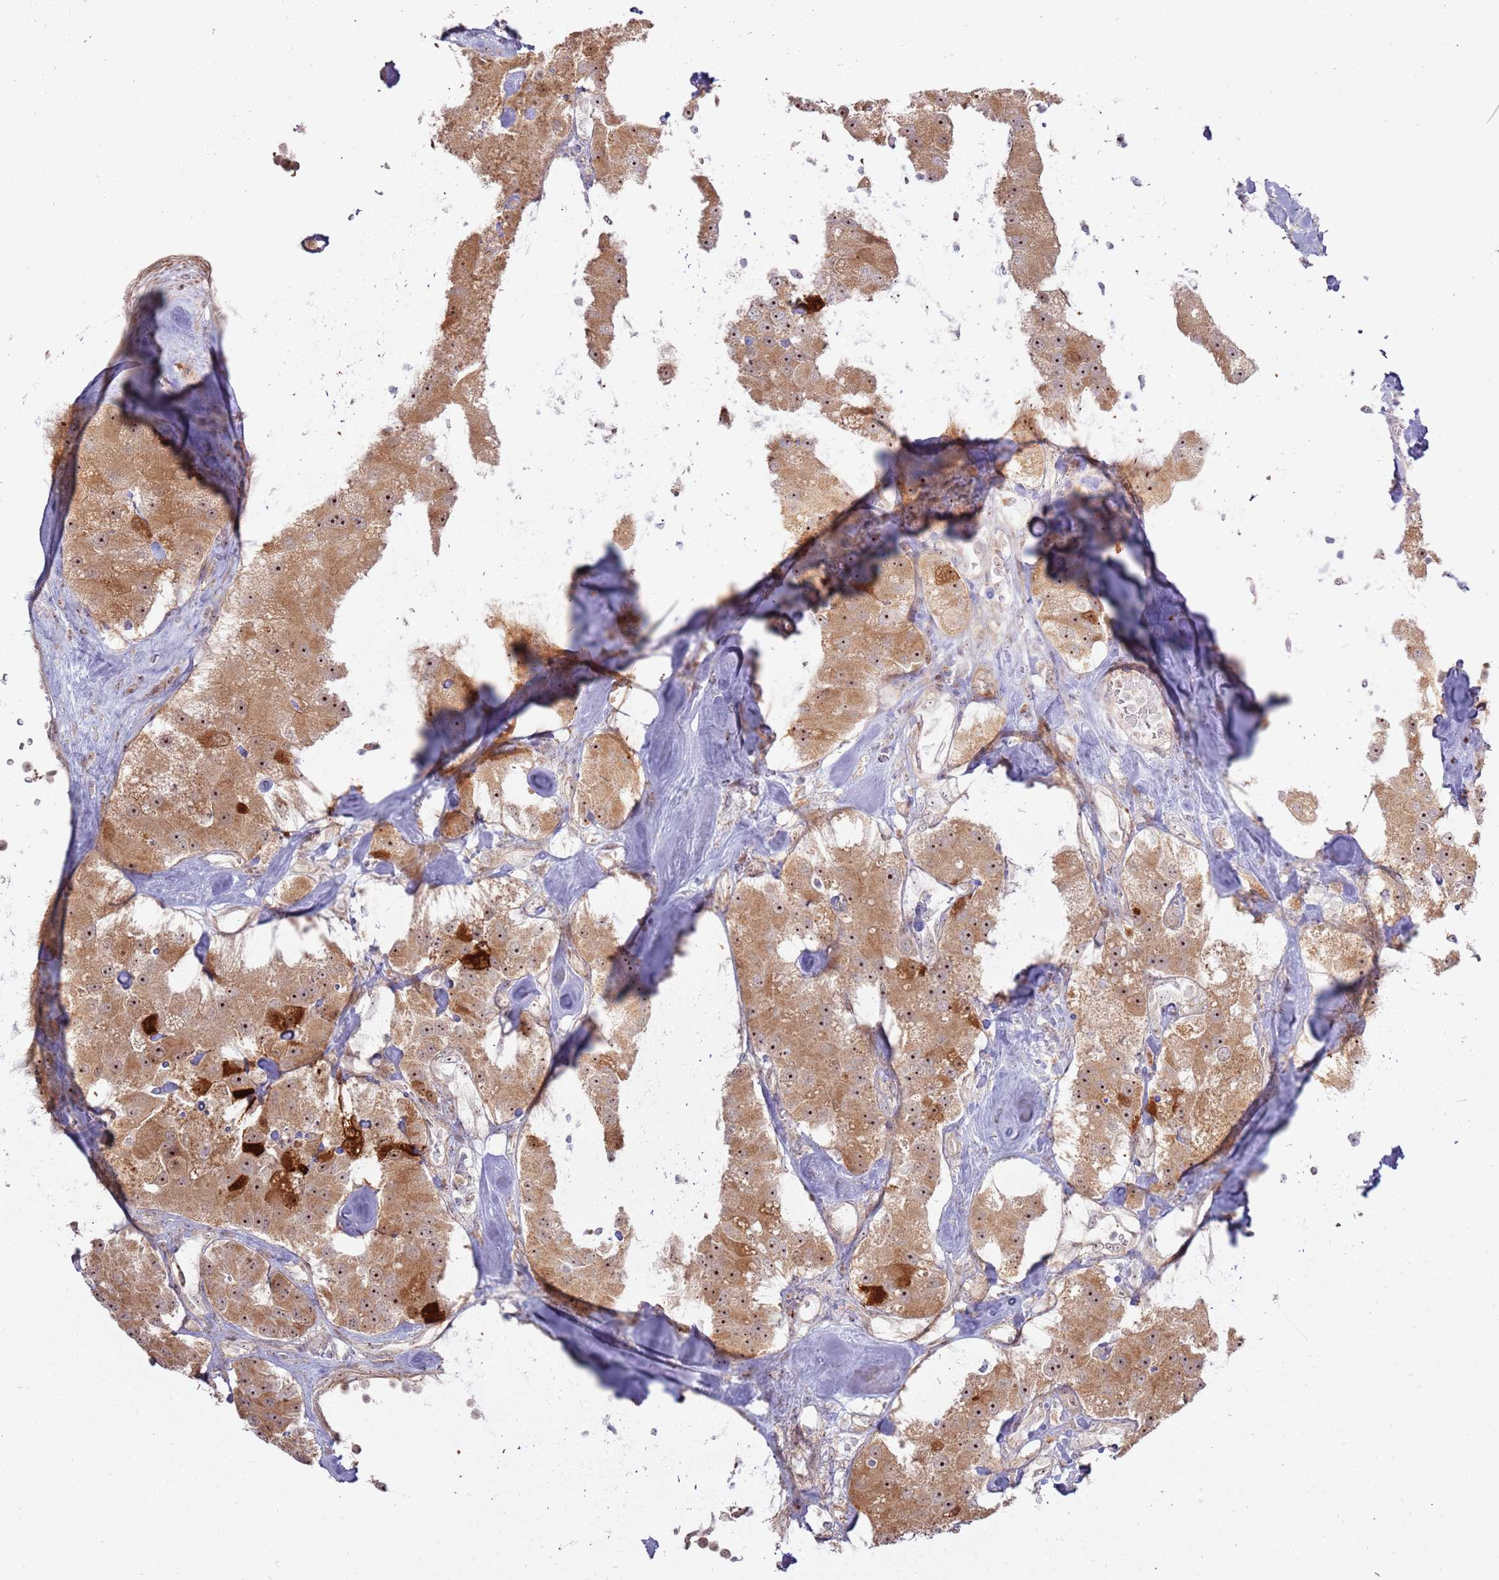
{"staining": {"intensity": "moderate", "quantity": ">75%", "location": "cytoplasmic/membranous,nuclear"}, "tissue": "carcinoid", "cell_type": "Tumor cells", "image_type": "cancer", "snomed": [{"axis": "morphology", "description": "Carcinoid, malignant, NOS"}, {"axis": "topography", "description": "Pancreas"}], "caption": "Immunohistochemistry histopathology image of neoplastic tissue: human carcinoid stained using immunohistochemistry reveals medium levels of moderate protein expression localized specifically in the cytoplasmic/membranous and nuclear of tumor cells, appearing as a cytoplasmic/membranous and nuclear brown color.", "gene": "CNPY1", "patient": {"sex": "male", "age": 41}}